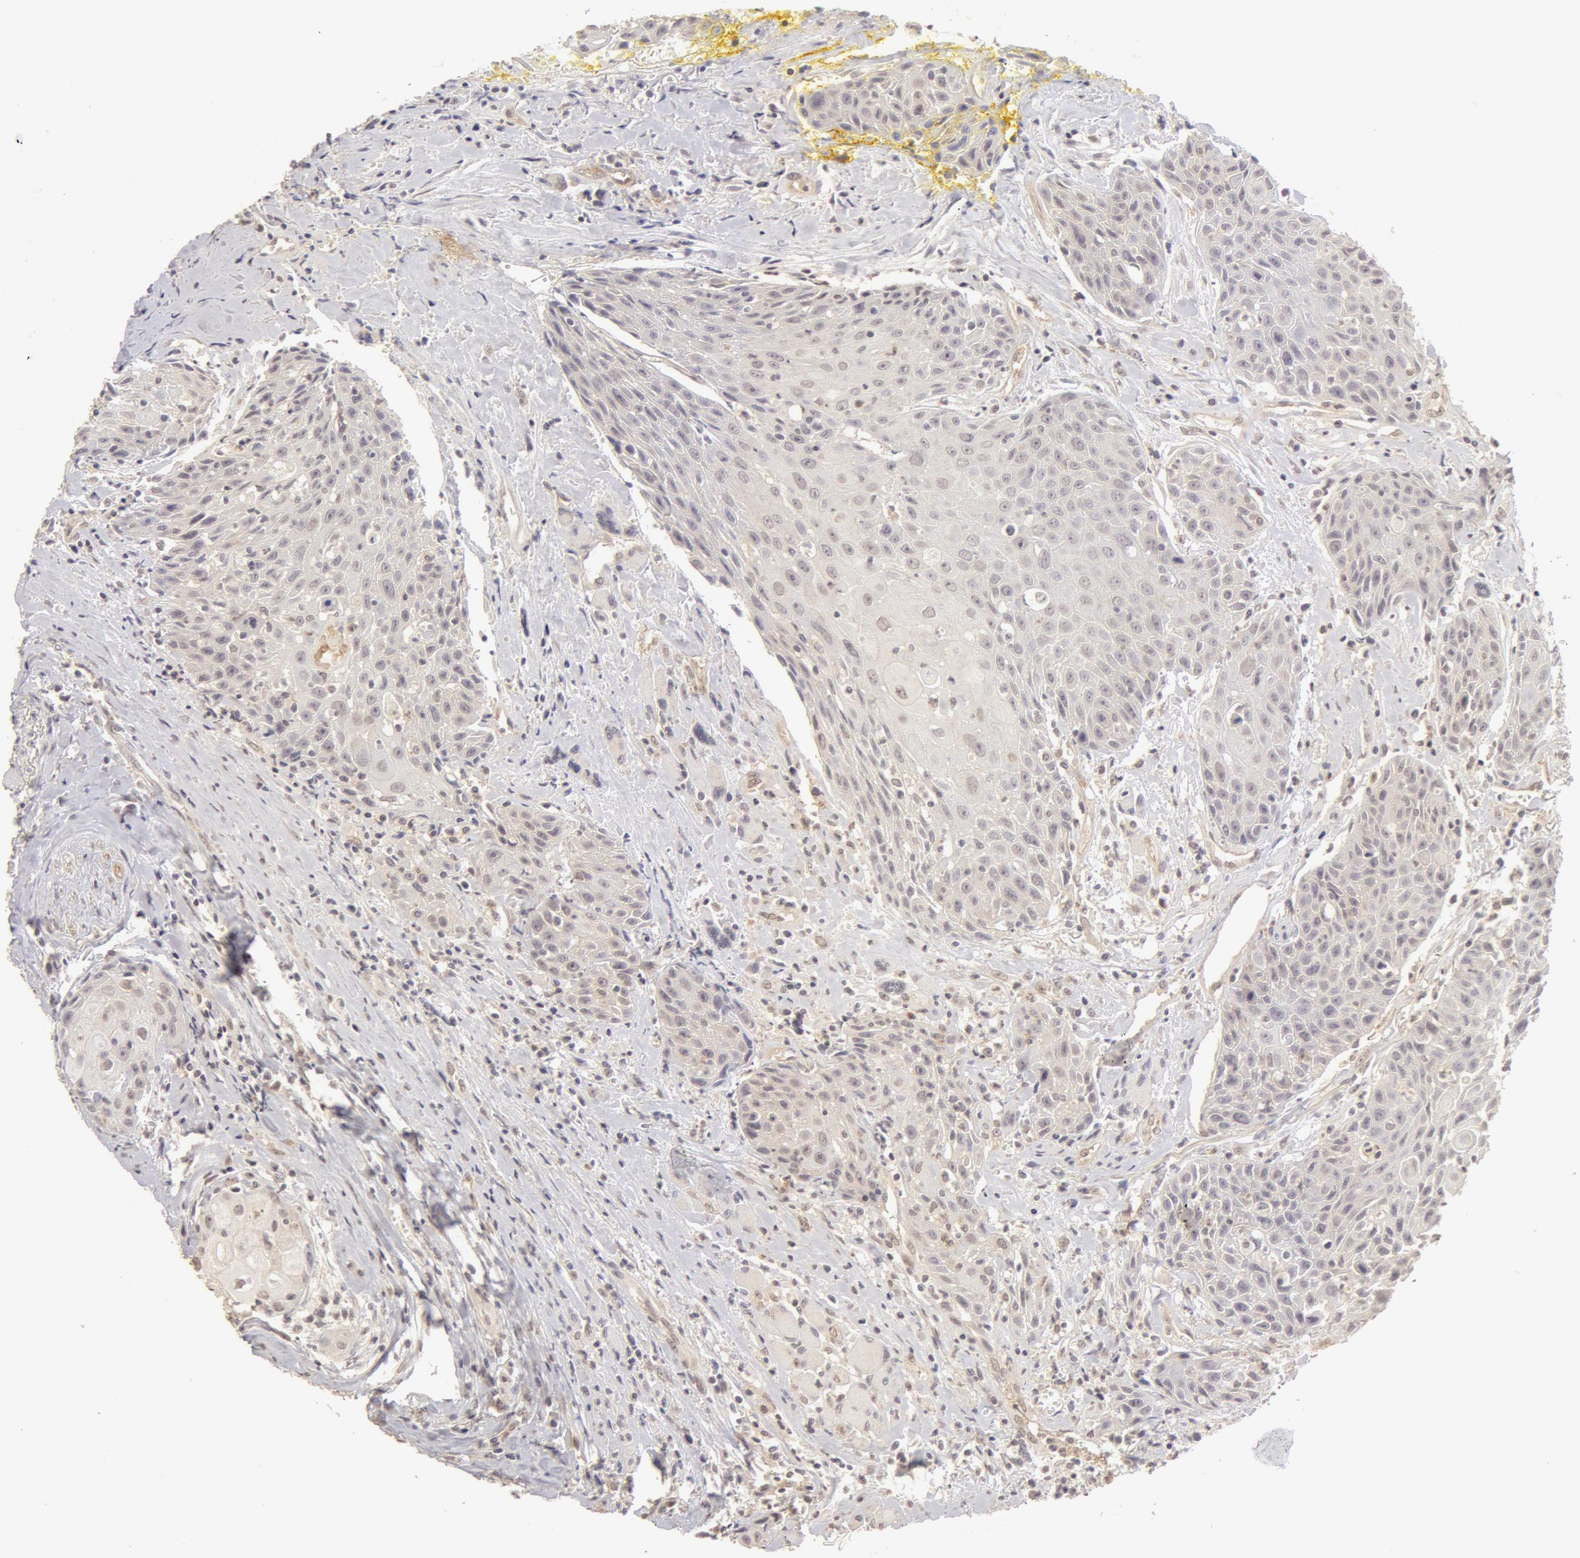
{"staining": {"intensity": "weak", "quantity": ">75%", "location": "cytoplasmic/membranous"}, "tissue": "head and neck cancer", "cell_type": "Tumor cells", "image_type": "cancer", "snomed": [{"axis": "morphology", "description": "Squamous cell carcinoma, NOS"}, {"axis": "topography", "description": "Oral tissue"}, {"axis": "topography", "description": "Head-Neck"}], "caption": "Head and neck cancer (squamous cell carcinoma) stained with a protein marker exhibits weak staining in tumor cells.", "gene": "ADAM10", "patient": {"sex": "female", "age": 82}}